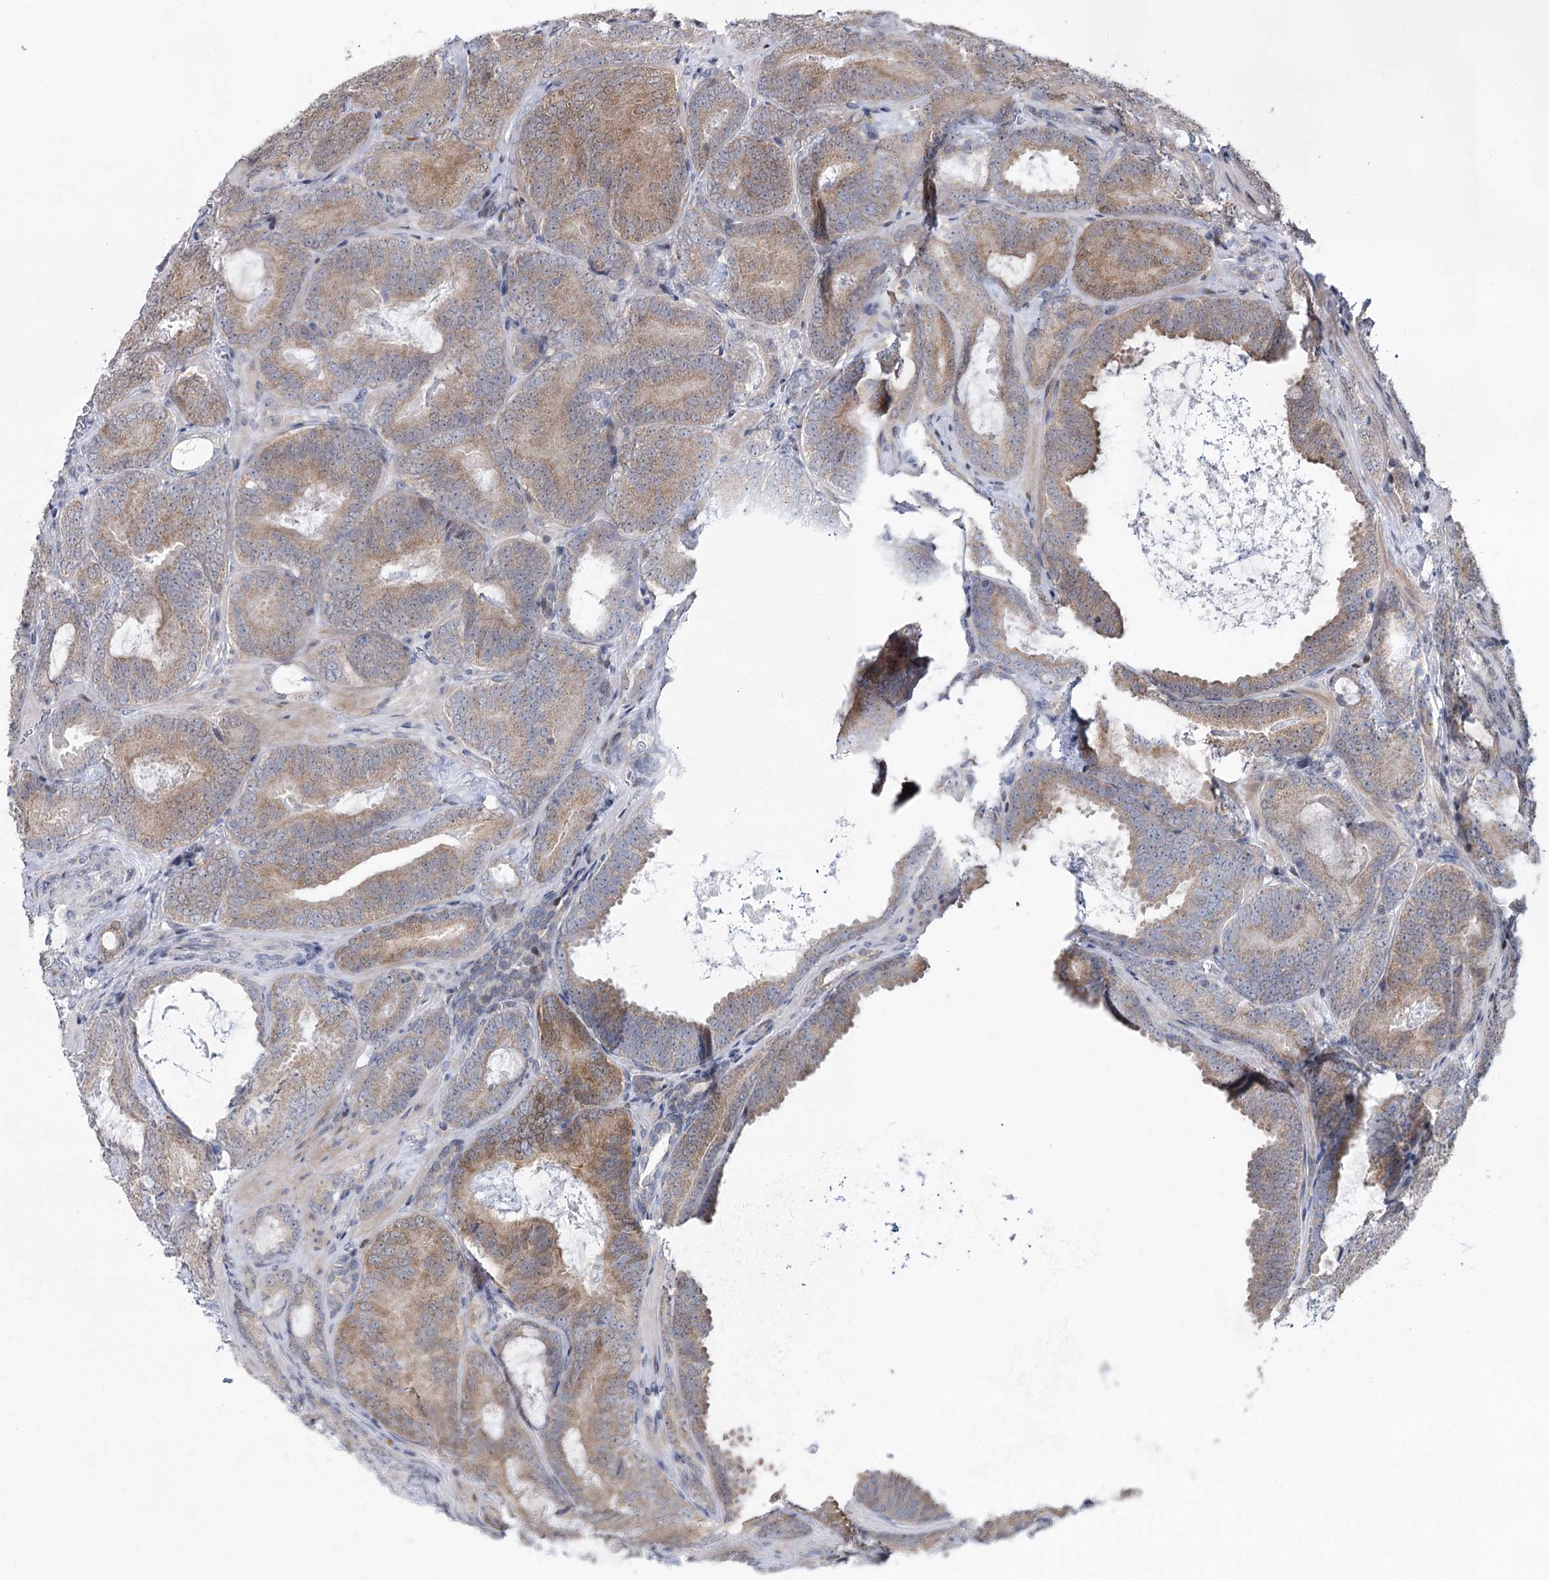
{"staining": {"intensity": "moderate", "quantity": "25%-75%", "location": "cytoplasmic/membranous"}, "tissue": "prostate cancer", "cell_type": "Tumor cells", "image_type": "cancer", "snomed": [{"axis": "morphology", "description": "Adenocarcinoma, Low grade"}, {"axis": "topography", "description": "Prostate"}], "caption": "The immunohistochemical stain highlights moderate cytoplasmic/membranous positivity in tumor cells of prostate cancer tissue.", "gene": "PTGR1", "patient": {"sex": "male", "age": 60}}